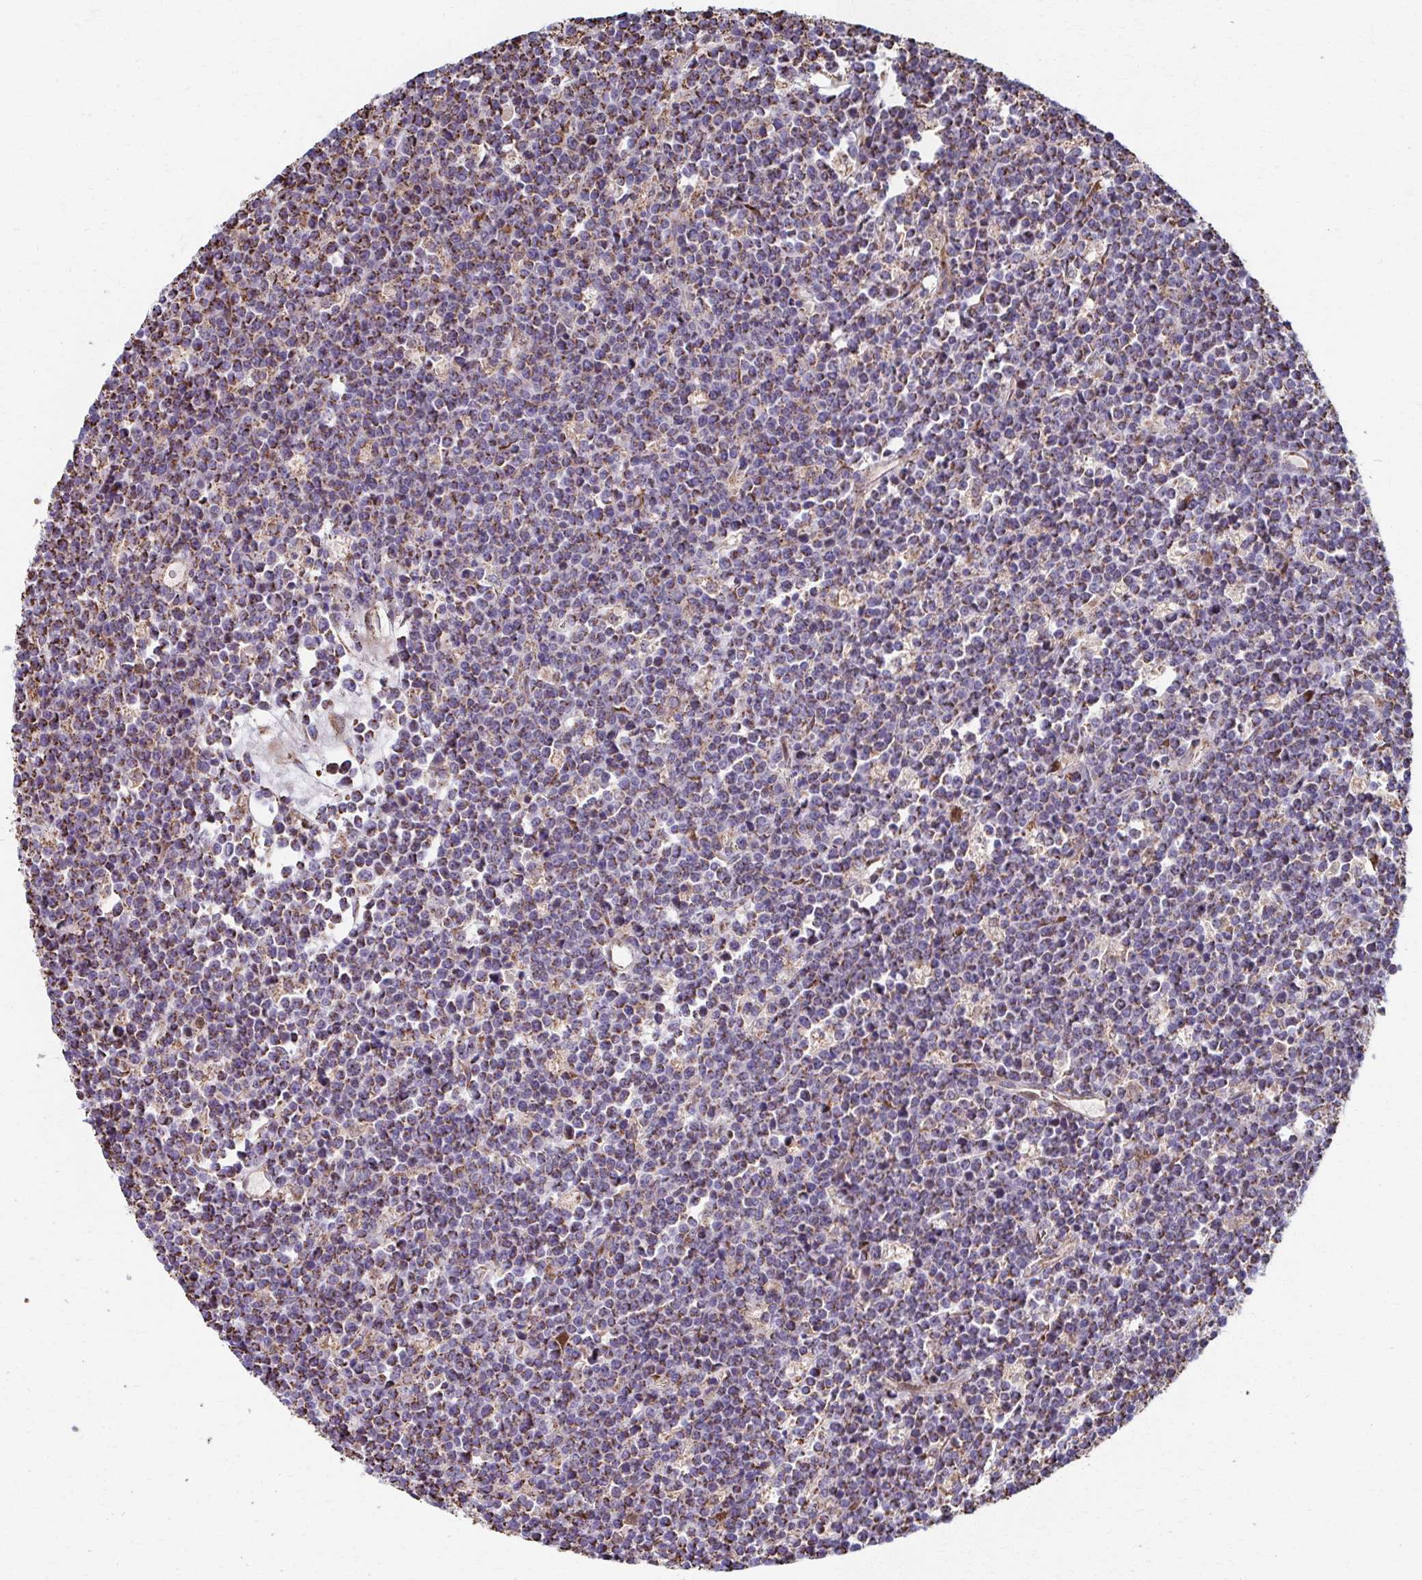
{"staining": {"intensity": "weak", "quantity": "<25%", "location": "cytoplasmic/membranous"}, "tissue": "lymphoma", "cell_type": "Tumor cells", "image_type": "cancer", "snomed": [{"axis": "morphology", "description": "Malignant lymphoma, non-Hodgkin's type, High grade"}, {"axis": "topography", "description": "Ovary"}], "caption": "Immunohistochemistry photomicrograph of neoplastic tissue: malignant lymphoma, non-Hodgkin's type (high-grade) stained with DAB (3,3'-diaminobenzidine) exhibits no significant protein staining in tumor cells.", "gene": "SAT1", "patient": {"sex": "female", "age": 56}}